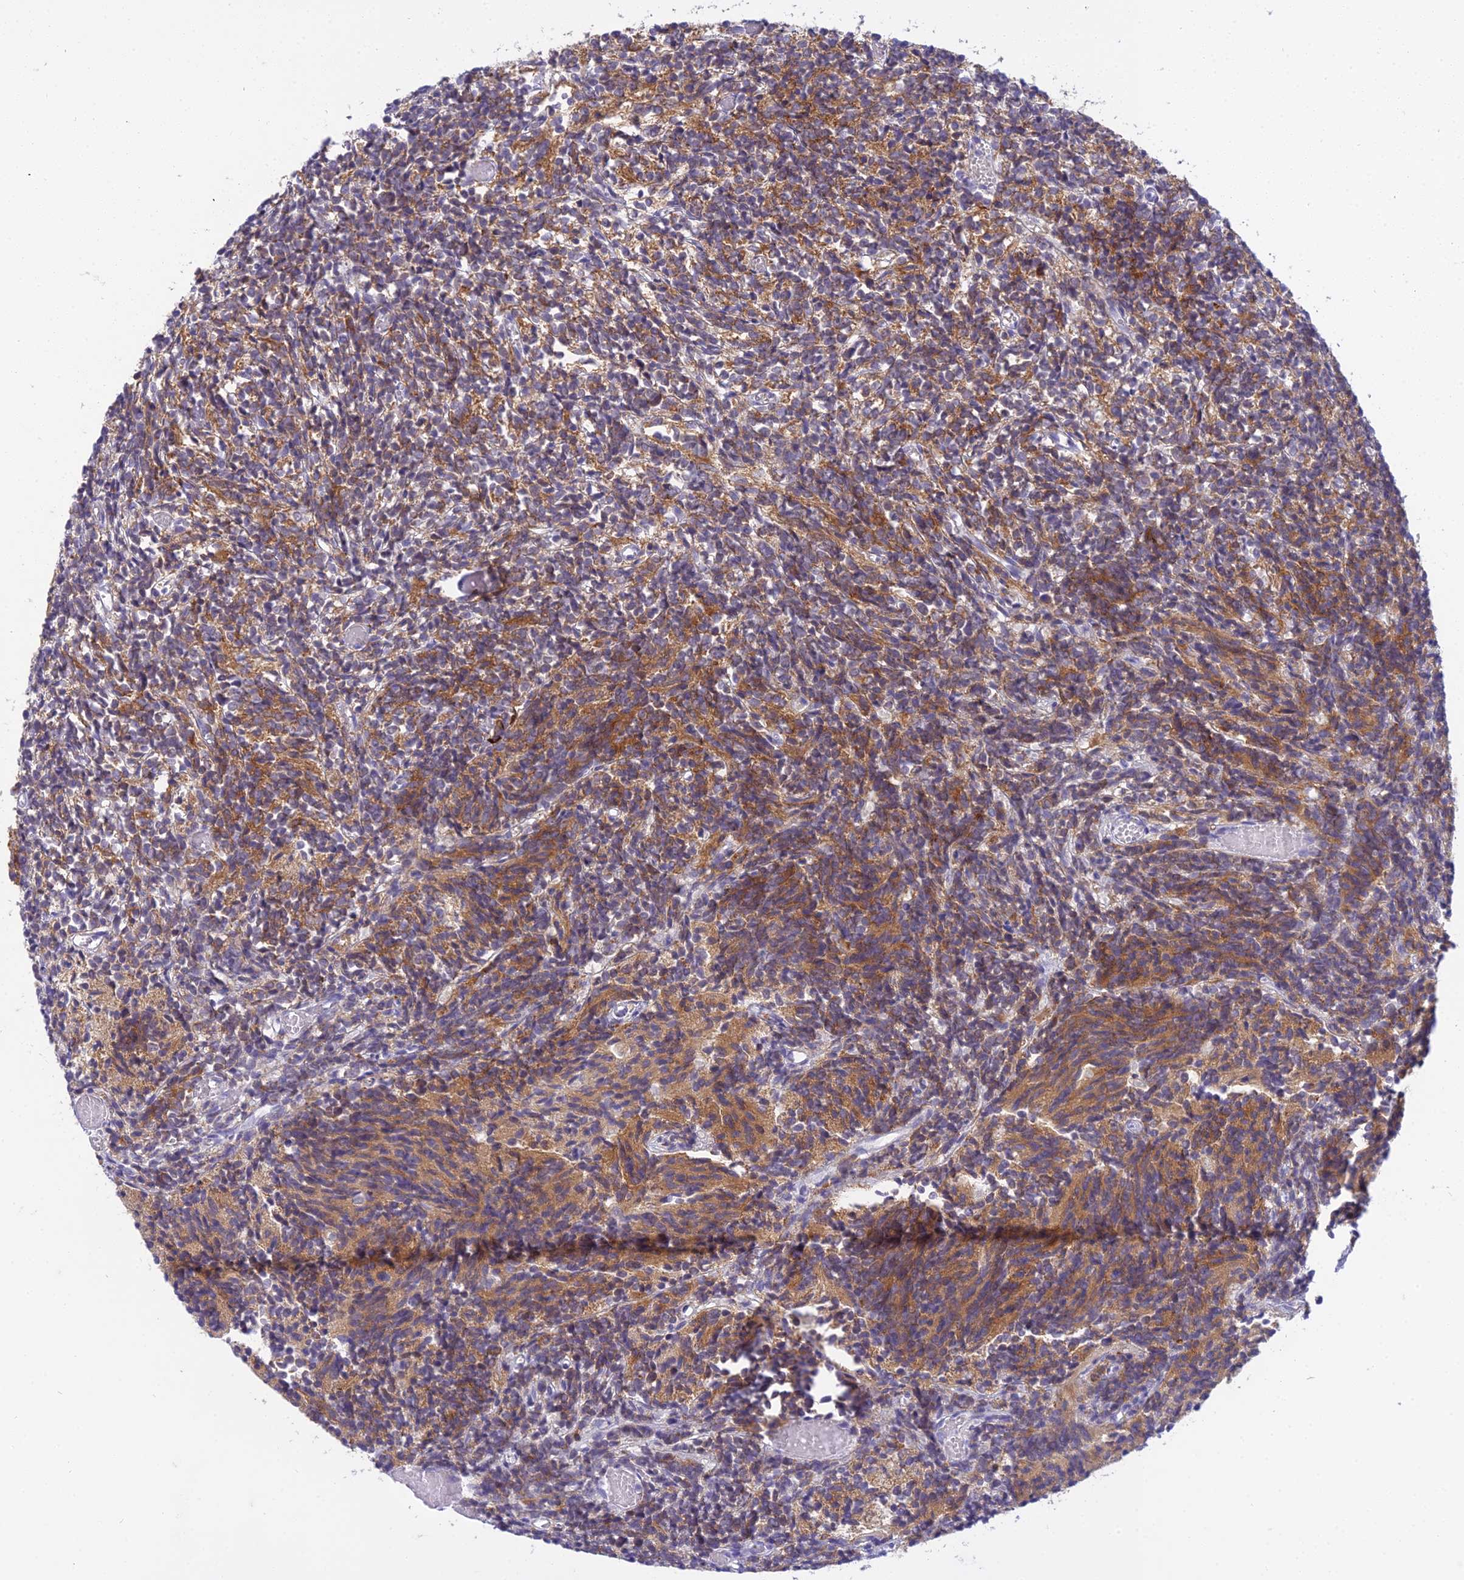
{"staining": {"intensity": "moderate", "quantity": ">75%", "location": "cytoplasmic/membranous"}, "tissue": "glioma", "cell_type": "Tumor cells", "image_type": "cancer", "snomed": [{"axis": "morphology", "description": "Glioma, malignant, Low grade"}, {"axis": "topography", "description": "Brain"}], "caption": "IHC micrograph of neoplastic tissue: human malignant low-grade glioma stained using immunohistochemistry demonstrates medium levels of moderate protein expression localized specifically in the cytoplasmic/membranous of tumor cells, appearing as a cytoplasmic/membranous brown color.", "gene": "UBE2G1", "patient": {"sex": "female", "age": 1}}